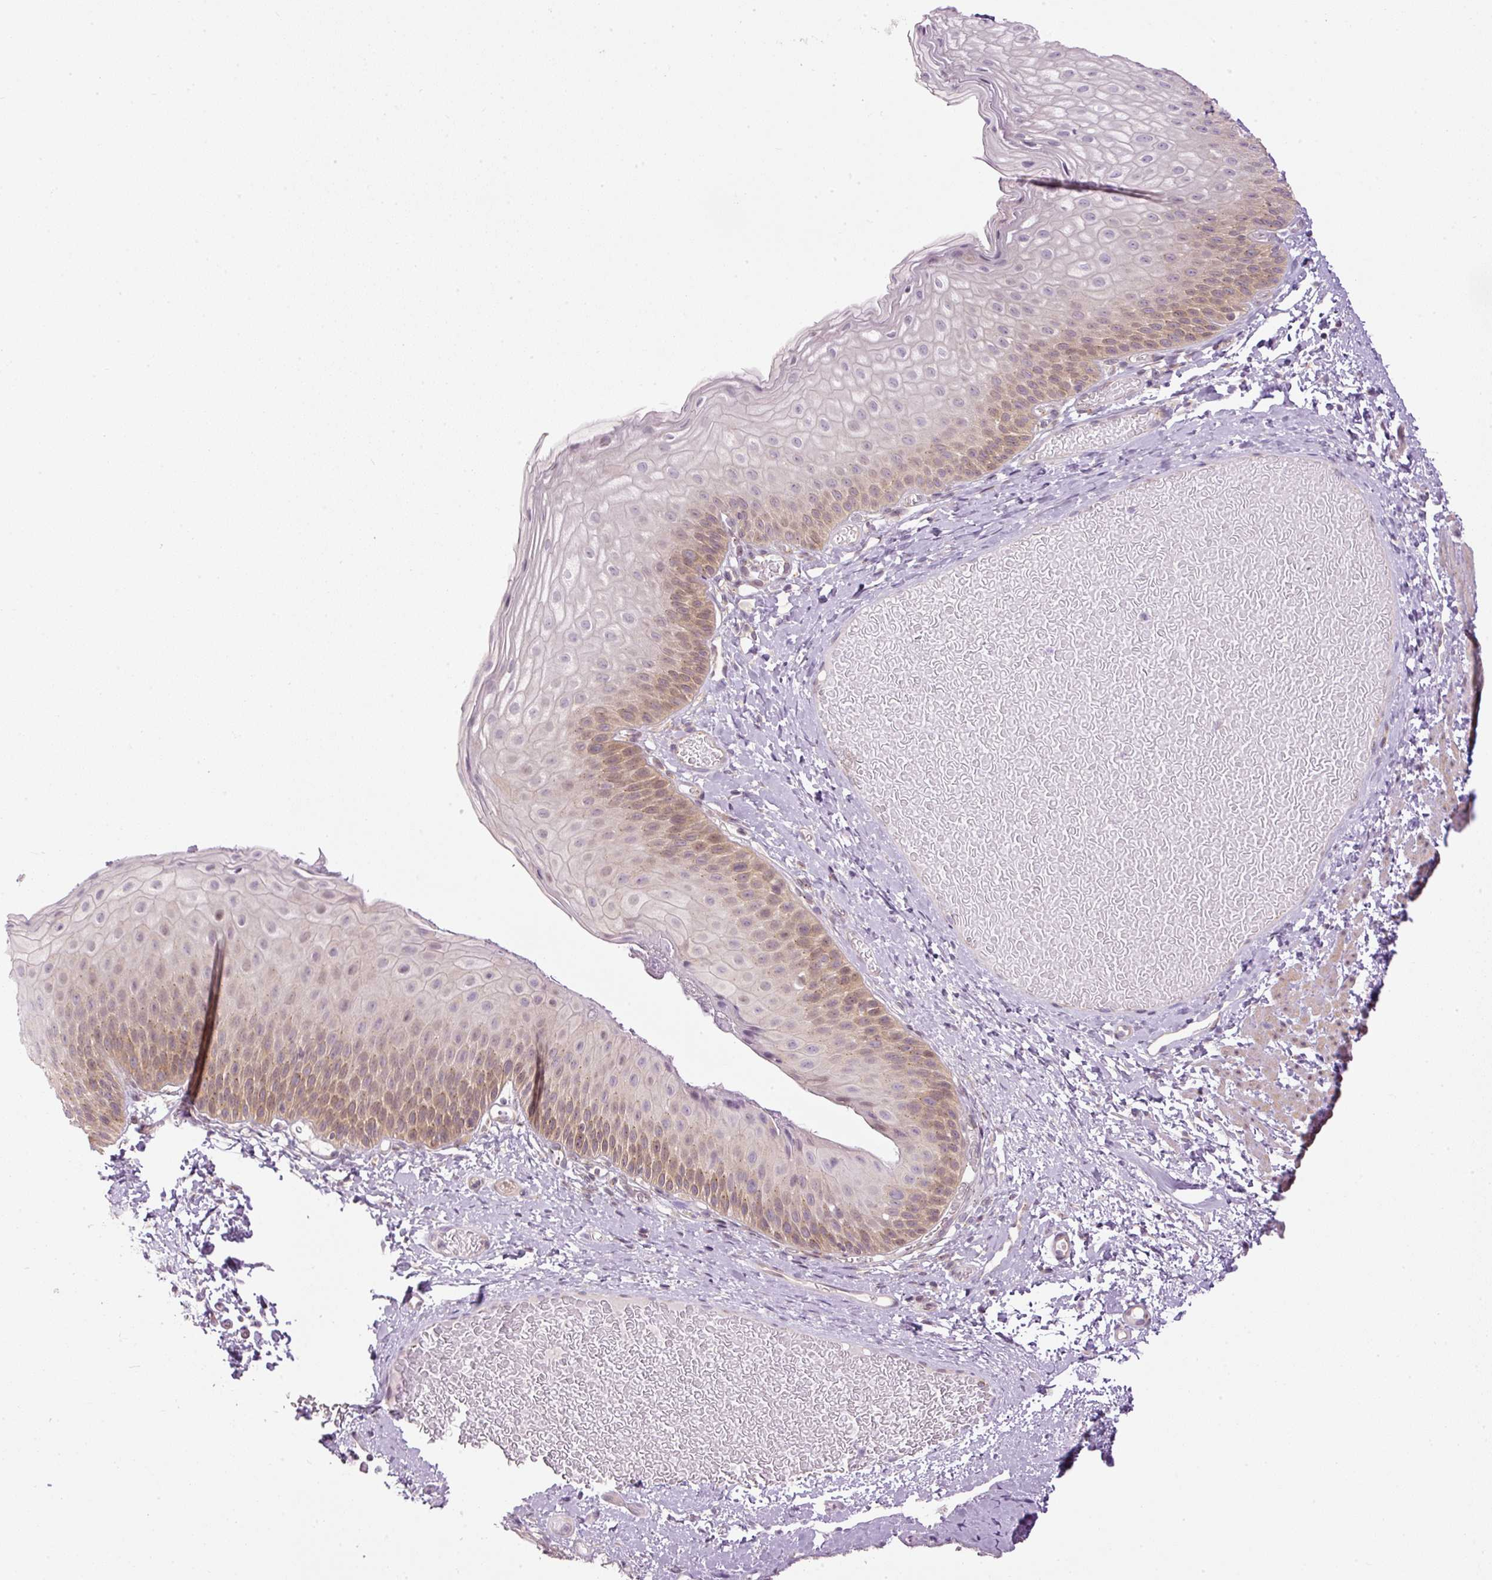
{"staining": {"intensity": "moderate", "quantity": ">75%", "location": "cytoplasmic/membranous"}, "tissue": "skin", "cell_type": "Epidermal cells", "image_type": "normal", "snomed": [{"axis": "morphology", "description": "Normal tissue, NOS"}, {"axis": "topography", "description": "Anal"}], "caption": "DAB (3,3'-diaminobenzidine) immunohistochemical staining of normal human skin displays moderate cytoplasmic/membranous protein expression in approximately >75% of epidermal cells.", "gene": "MZT2A", "patient": {"sex": "female", "age": 40}}